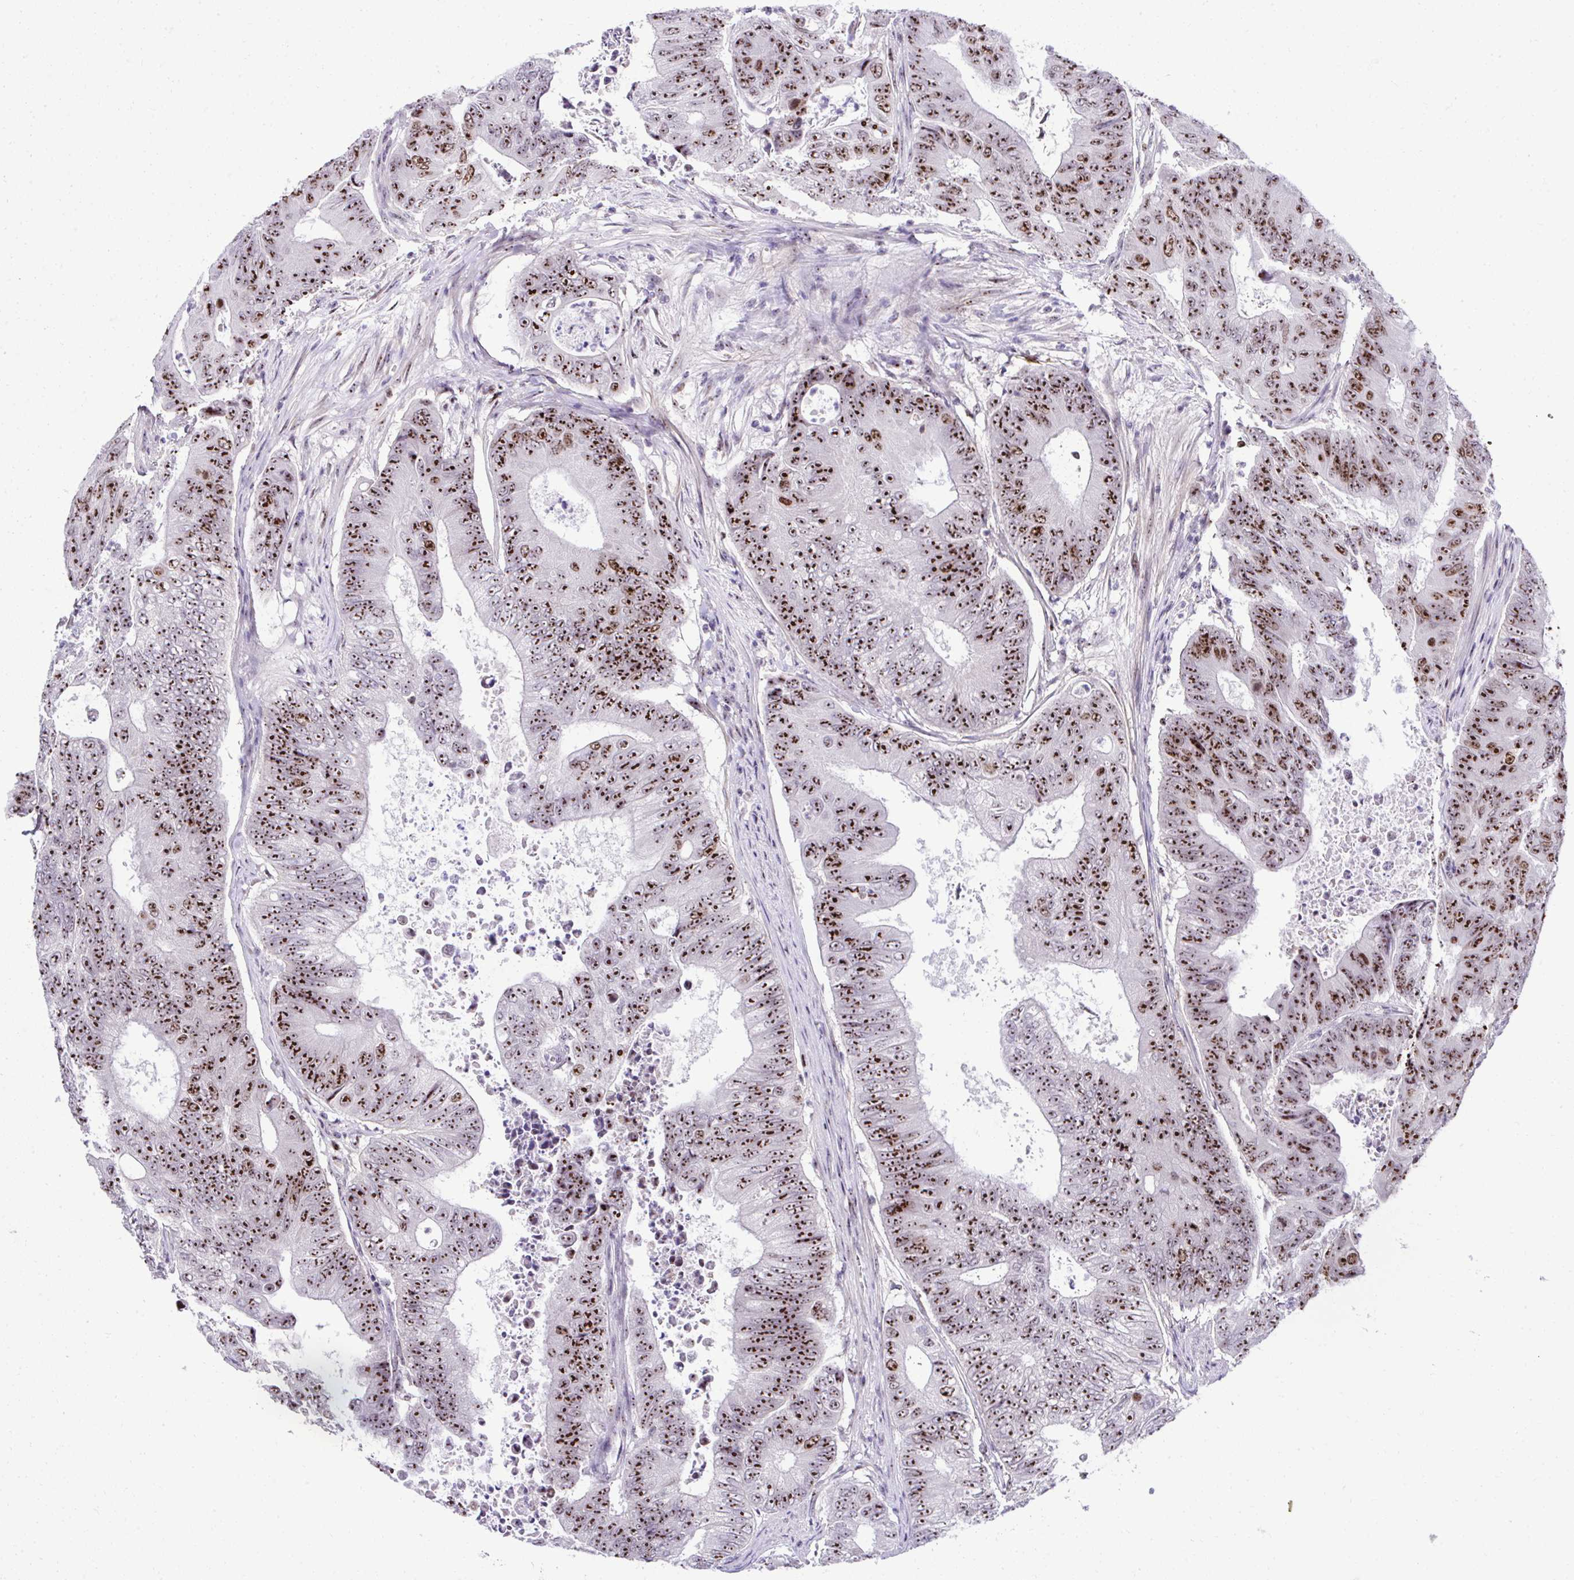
{"staining": {"intensity": "strong", "quantity": ">75%", "location": "nuclear"}, "tissue": "colorectal cancer", "cell_type": "Tumor cells", "image_type": "cancer", "snomed": [{"axis": "morphology", "description": "Adenocarcinoma, NOS"}, {"axis": "topography", "description": "Colon"}], "caption": "A high-resolution micrograph shows immunohistochemistry (IHC) staining of colorectal cancer (adenocarcinoma), which shows strong nuclear staining in approximately >75% of tumor cells.", "gene": "CEP72", "patient": {"sex": "female", "age": 48}}